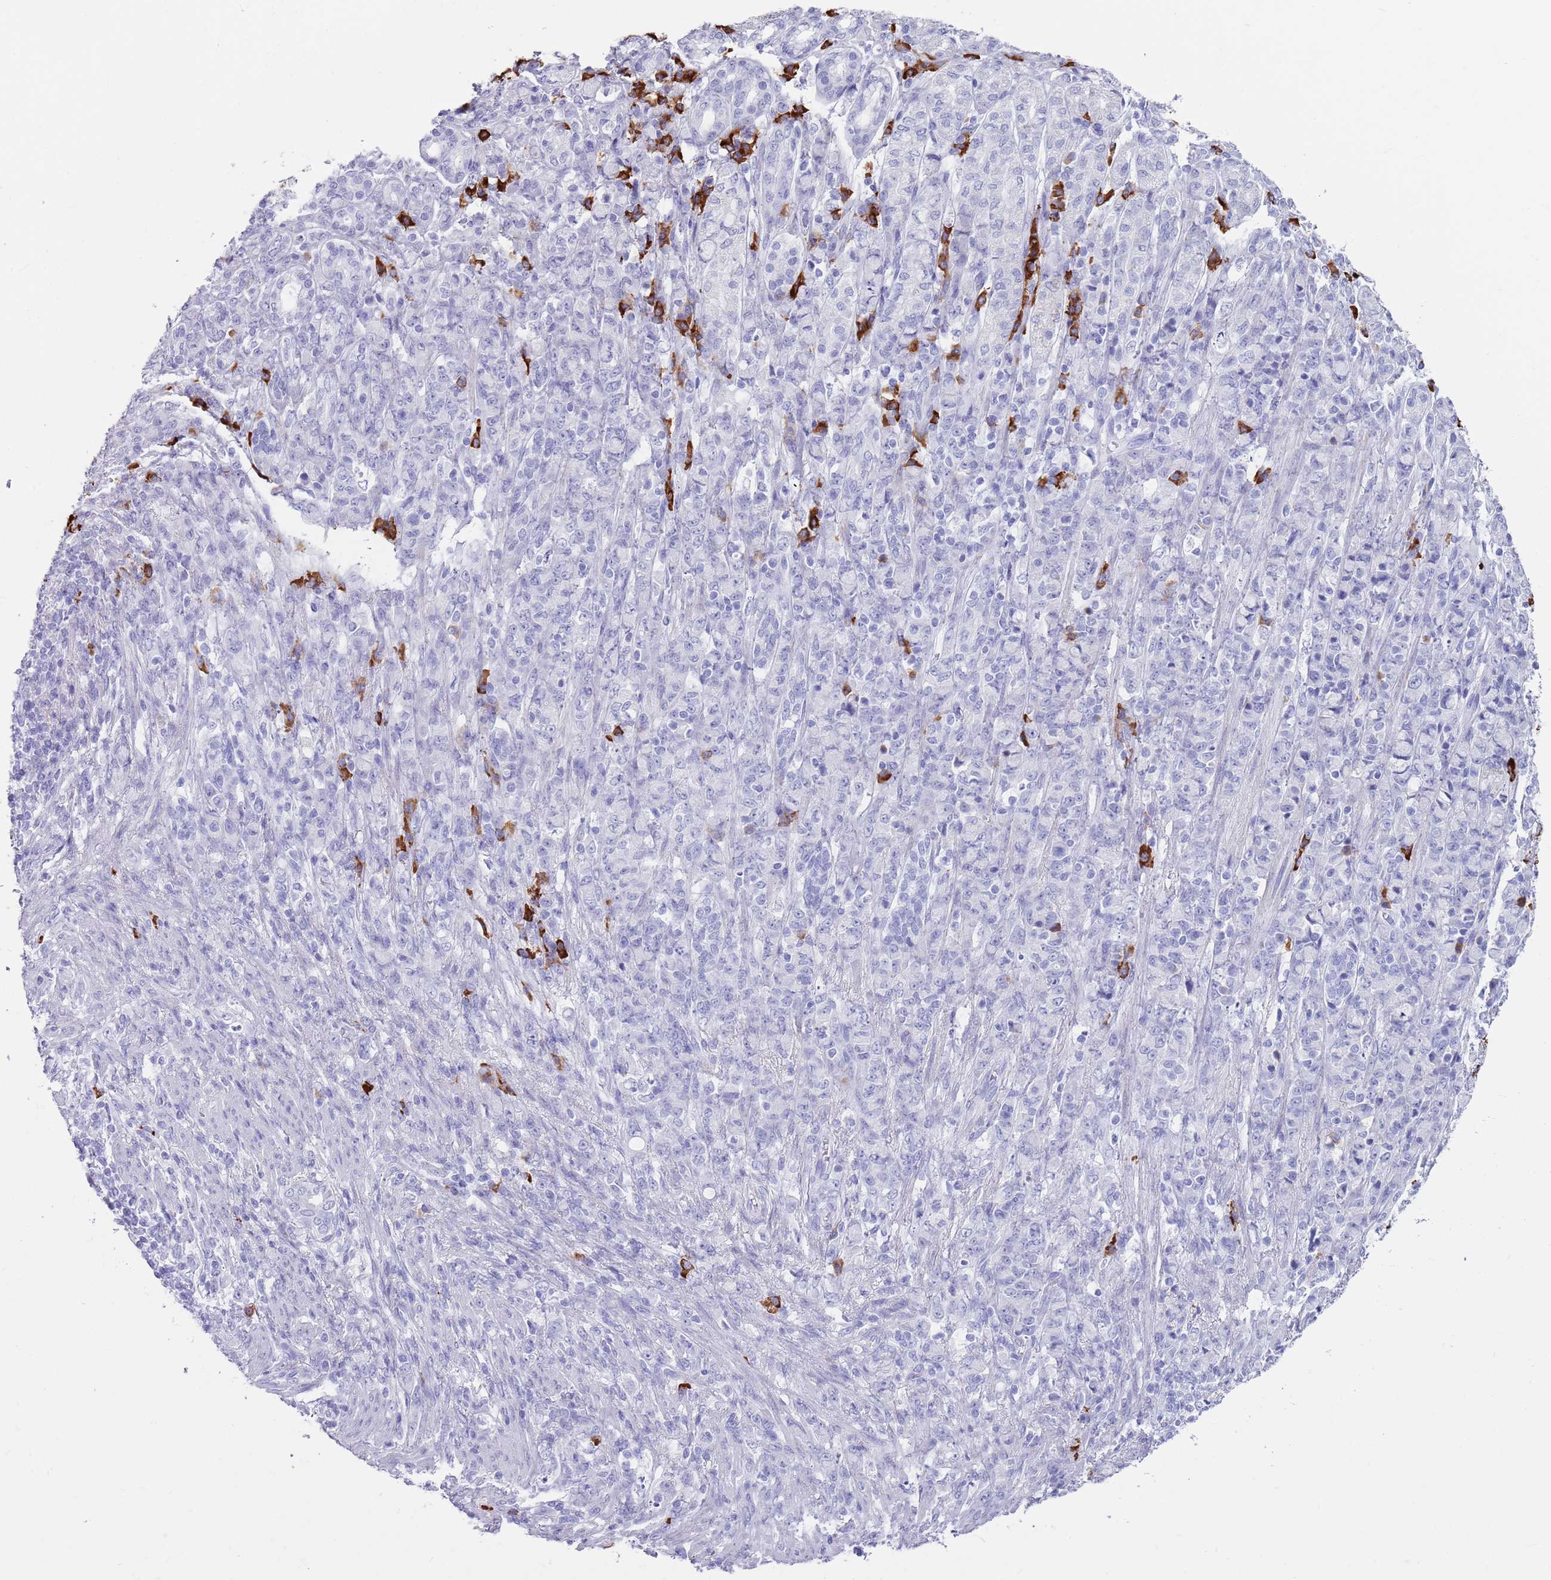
{"staining": {"intensity": "negative", "quantity": "none", "location": "none"}, "tissue": "stomach cancer", "cell_type": "Tumor cells", "image_type": "cancer", "snomed": [{"axis": "morphology", "description": "Adenocarcinoma, NOS"}, {"axis": "topography", "description": "Stomach"}], "caption": "Immunohistochemical staining of stomach cancer displays no significant positivity in tumor cells.", "gene": "LY6G5B", "patient": {"sex": "female", "age": 79}}